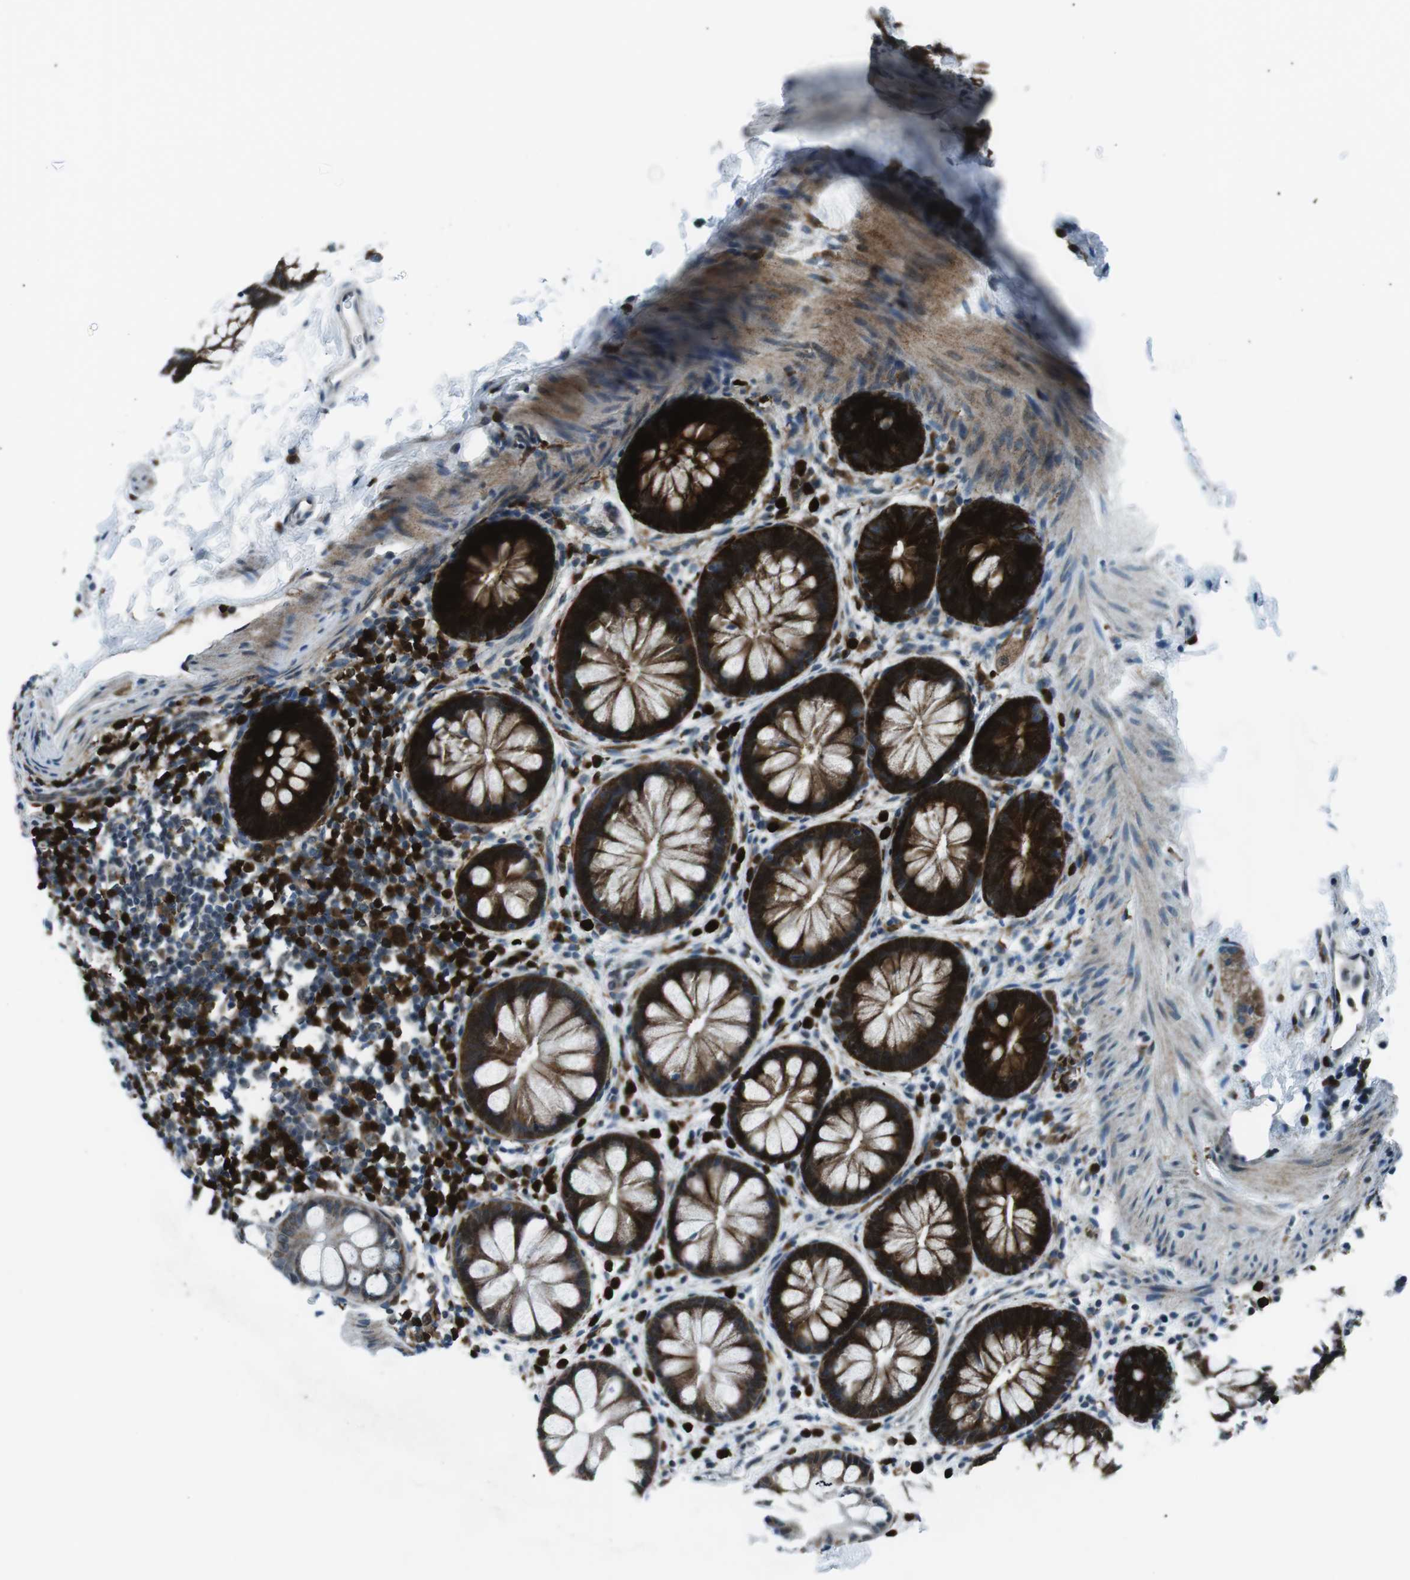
{"staining": {"intensity": "strong", "quantity": ">75%", "location": "cytoplasmic/membranous"}, "tissue": "rectum", "cell_type": "Glandular cells", "image_type": "normal", "snomed": [{"axis": "morphology", "description": "Normal tissue, NOS"}, {"axis": "topography", "description": "Rectum"}], "caption": "Glandular cells show high levels of strong cytoplasmic/membranous staining in approximately >75% of cells in benign rectum.", "gene": "BLNK", "patient": {"sex": "female", "age": 24}}